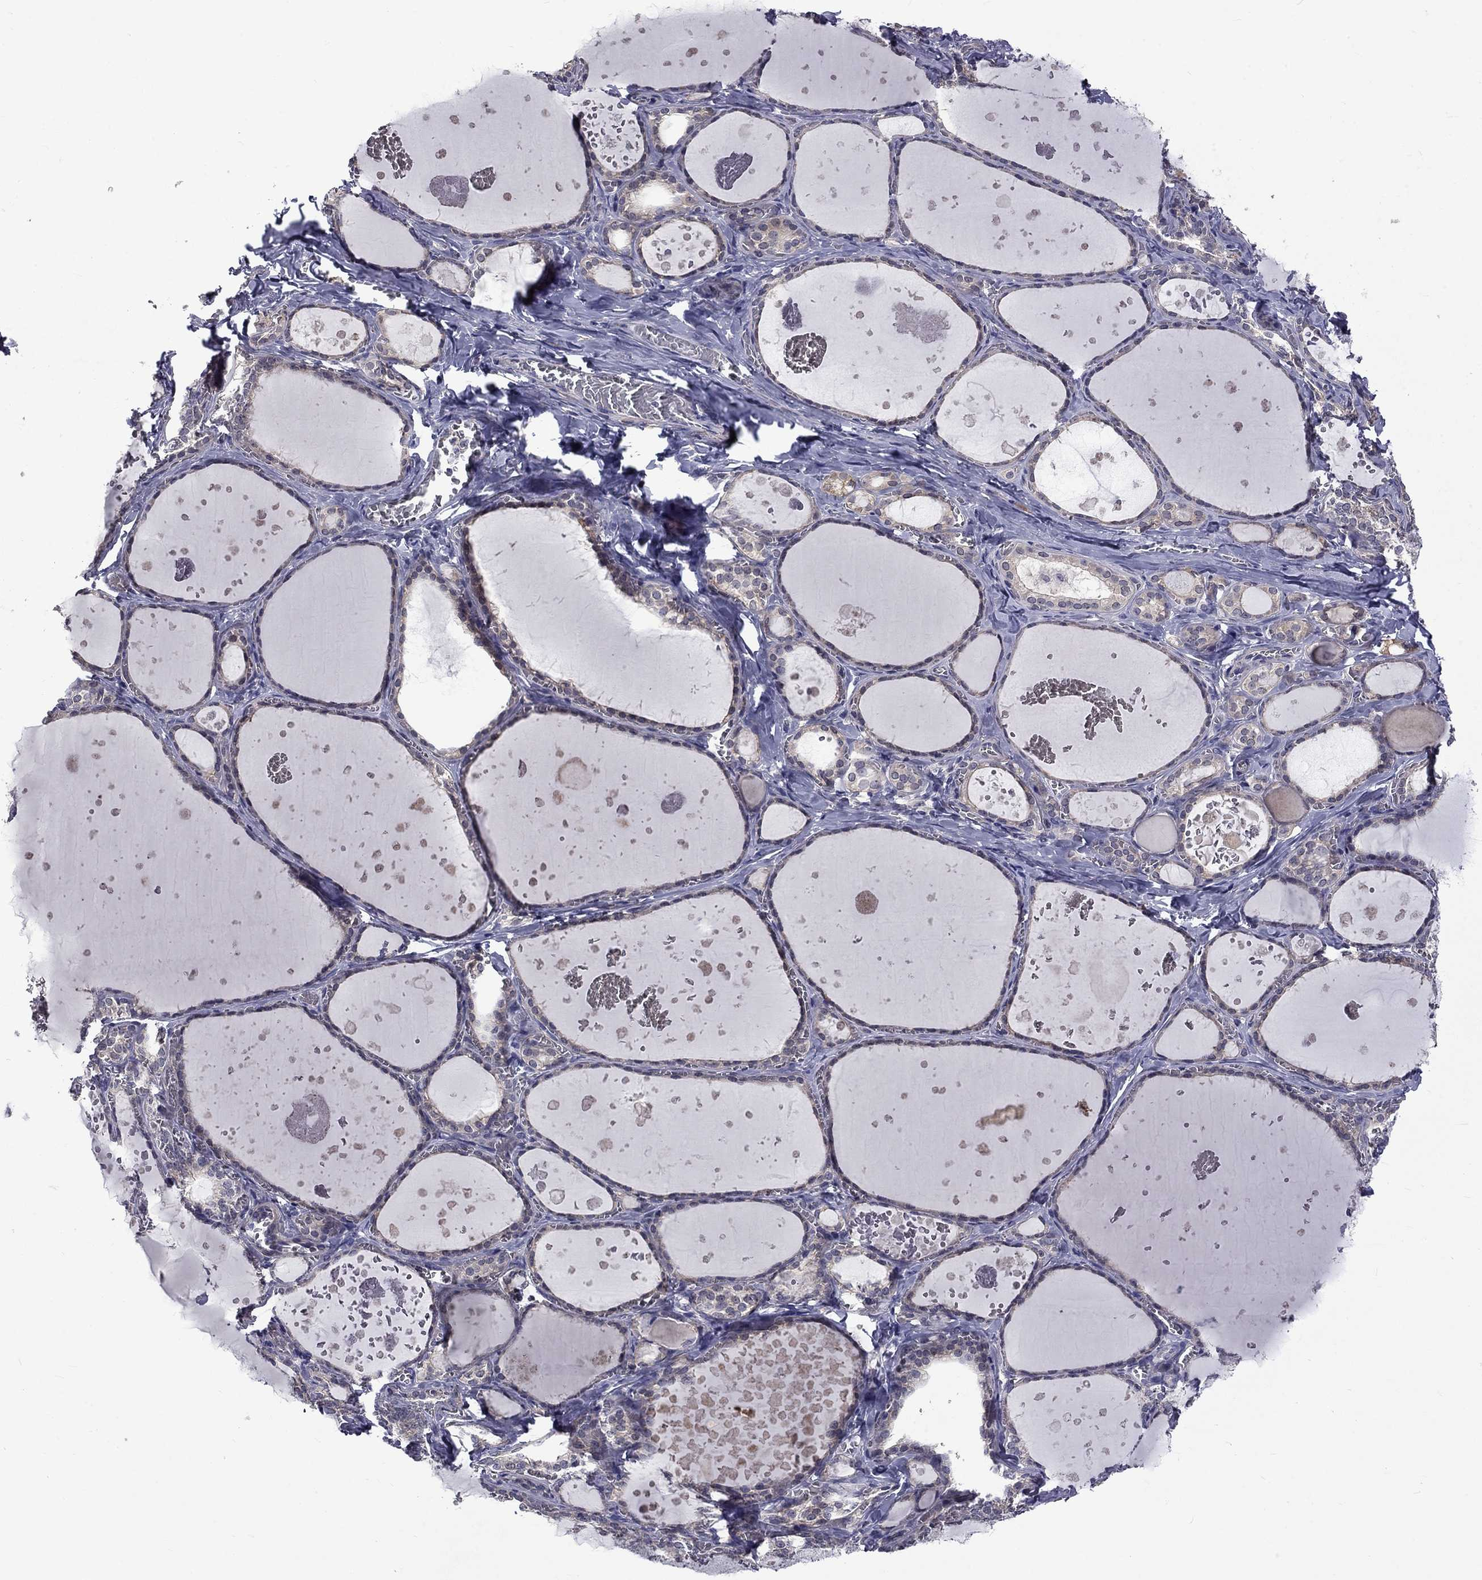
{"staining": {"intensity": "negative", "quantity": "none", "location": "none"}, "tissue": "thyroid gland", "cell_type": "Glandular cells", "image_type": "normal", "snomed": [{"axis": "morphology", "description": "Normal tissue, NOS"}, {"axis": "topography", "description": "Thyroid gland"}], "caption": "Immunohistochemical staining of benign thyroid gland shows no significant staining in glandular cells. (DAB immunohistochemistry (IHC), high magnification).", "gene": "SNTA1", "patient": {"sex": "female", "age": 56}}